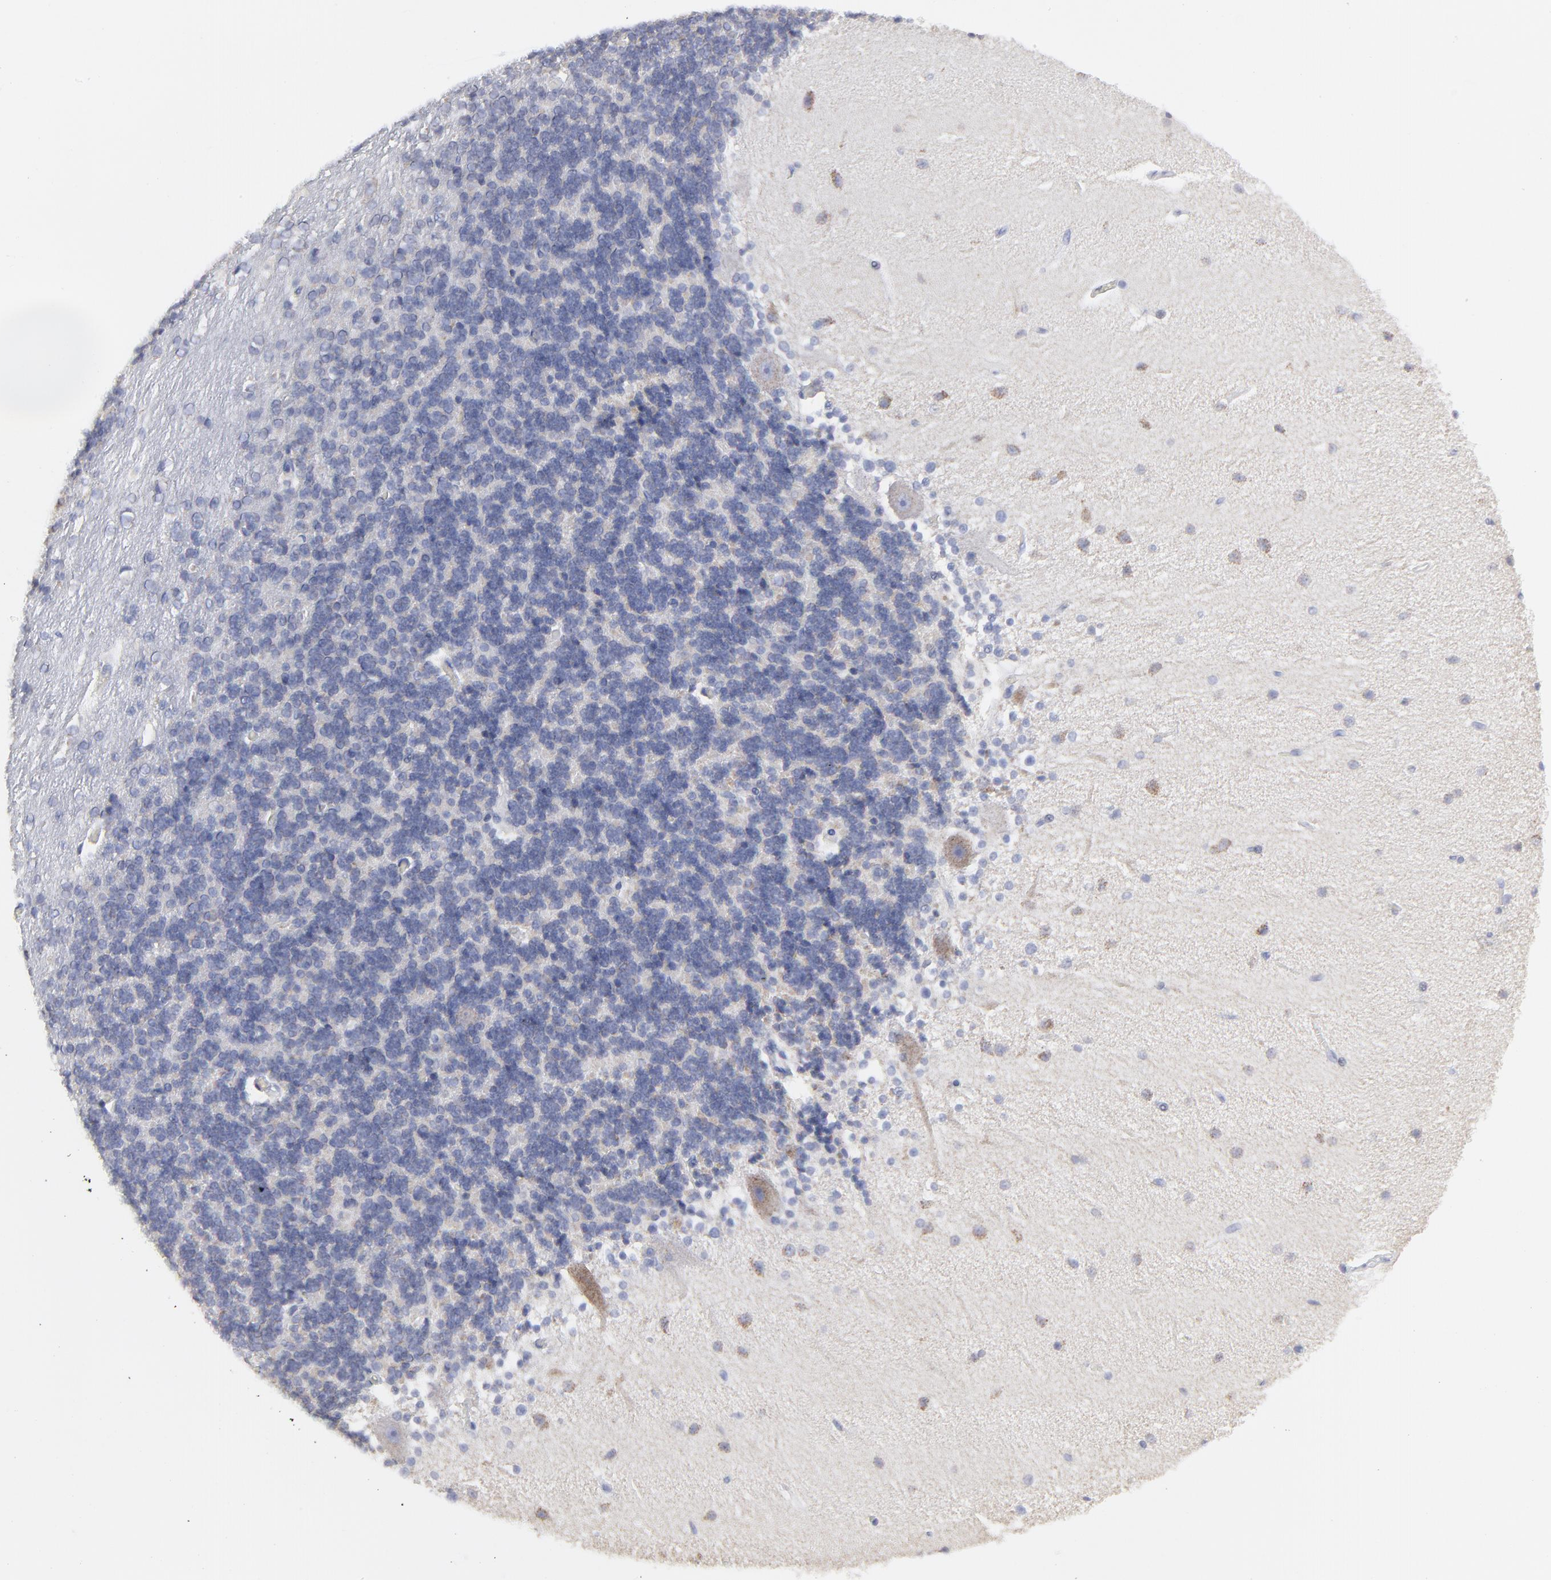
{"staining": {"intensity": "negative", "quantity": "none", "location": "none"}, "tissue": "cerebellum", "cell_type": "Cells in granular layer", "image_type": "normal", "snomed": [{"axis": "morphology", "description": "Normal tissue, NOS"}, {"axis": "topography", "description": "Cerebellum"}], "caption": "Immunohistochemistry (IHC) of normal human cerebellum reveals no positivity in cells in granular layer.", "gene": "NCAPH", "patient": {"sex": "female", "age": 54}}